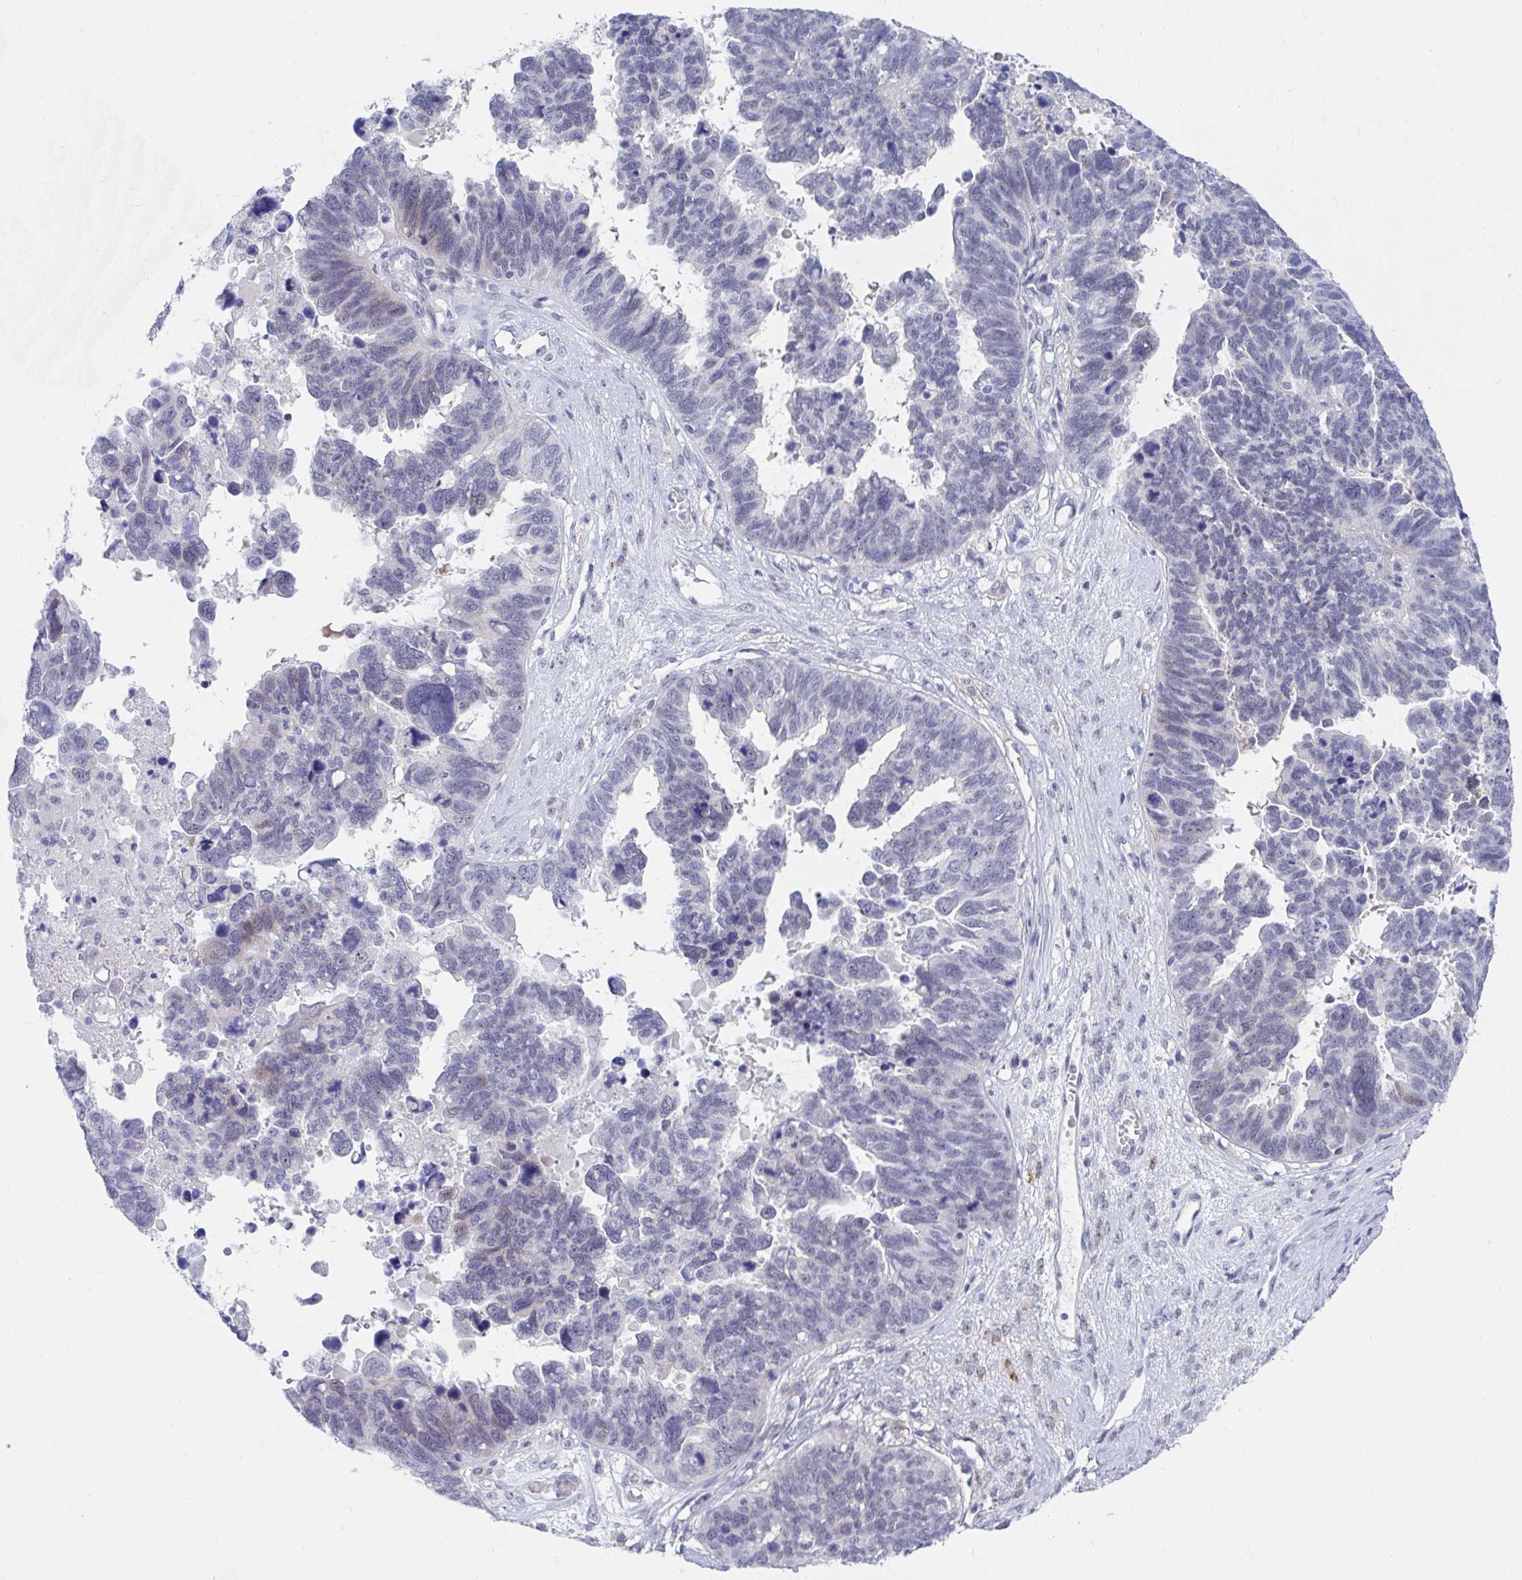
{"staining": {"intensity": "weak", "quantity": "<25%", "location": "nuclear"}, "tissue": "ovarian cancer", "cell_type": "Tumor cells", "image_type": "cancer", "snomed": [{"axis": "morphology", "description": "Cystadenocarcinoma, serous, NOS"}, {"axis": "topography", "description": "Ovary"}], "caption": "This is an immunohistochemistry (IHC) image of serous cystadenocarcinoma (ovarian). There is no expression in tumor cells.", "gene": "DAOA", "patient": {"sex": "female", "age": 60}}